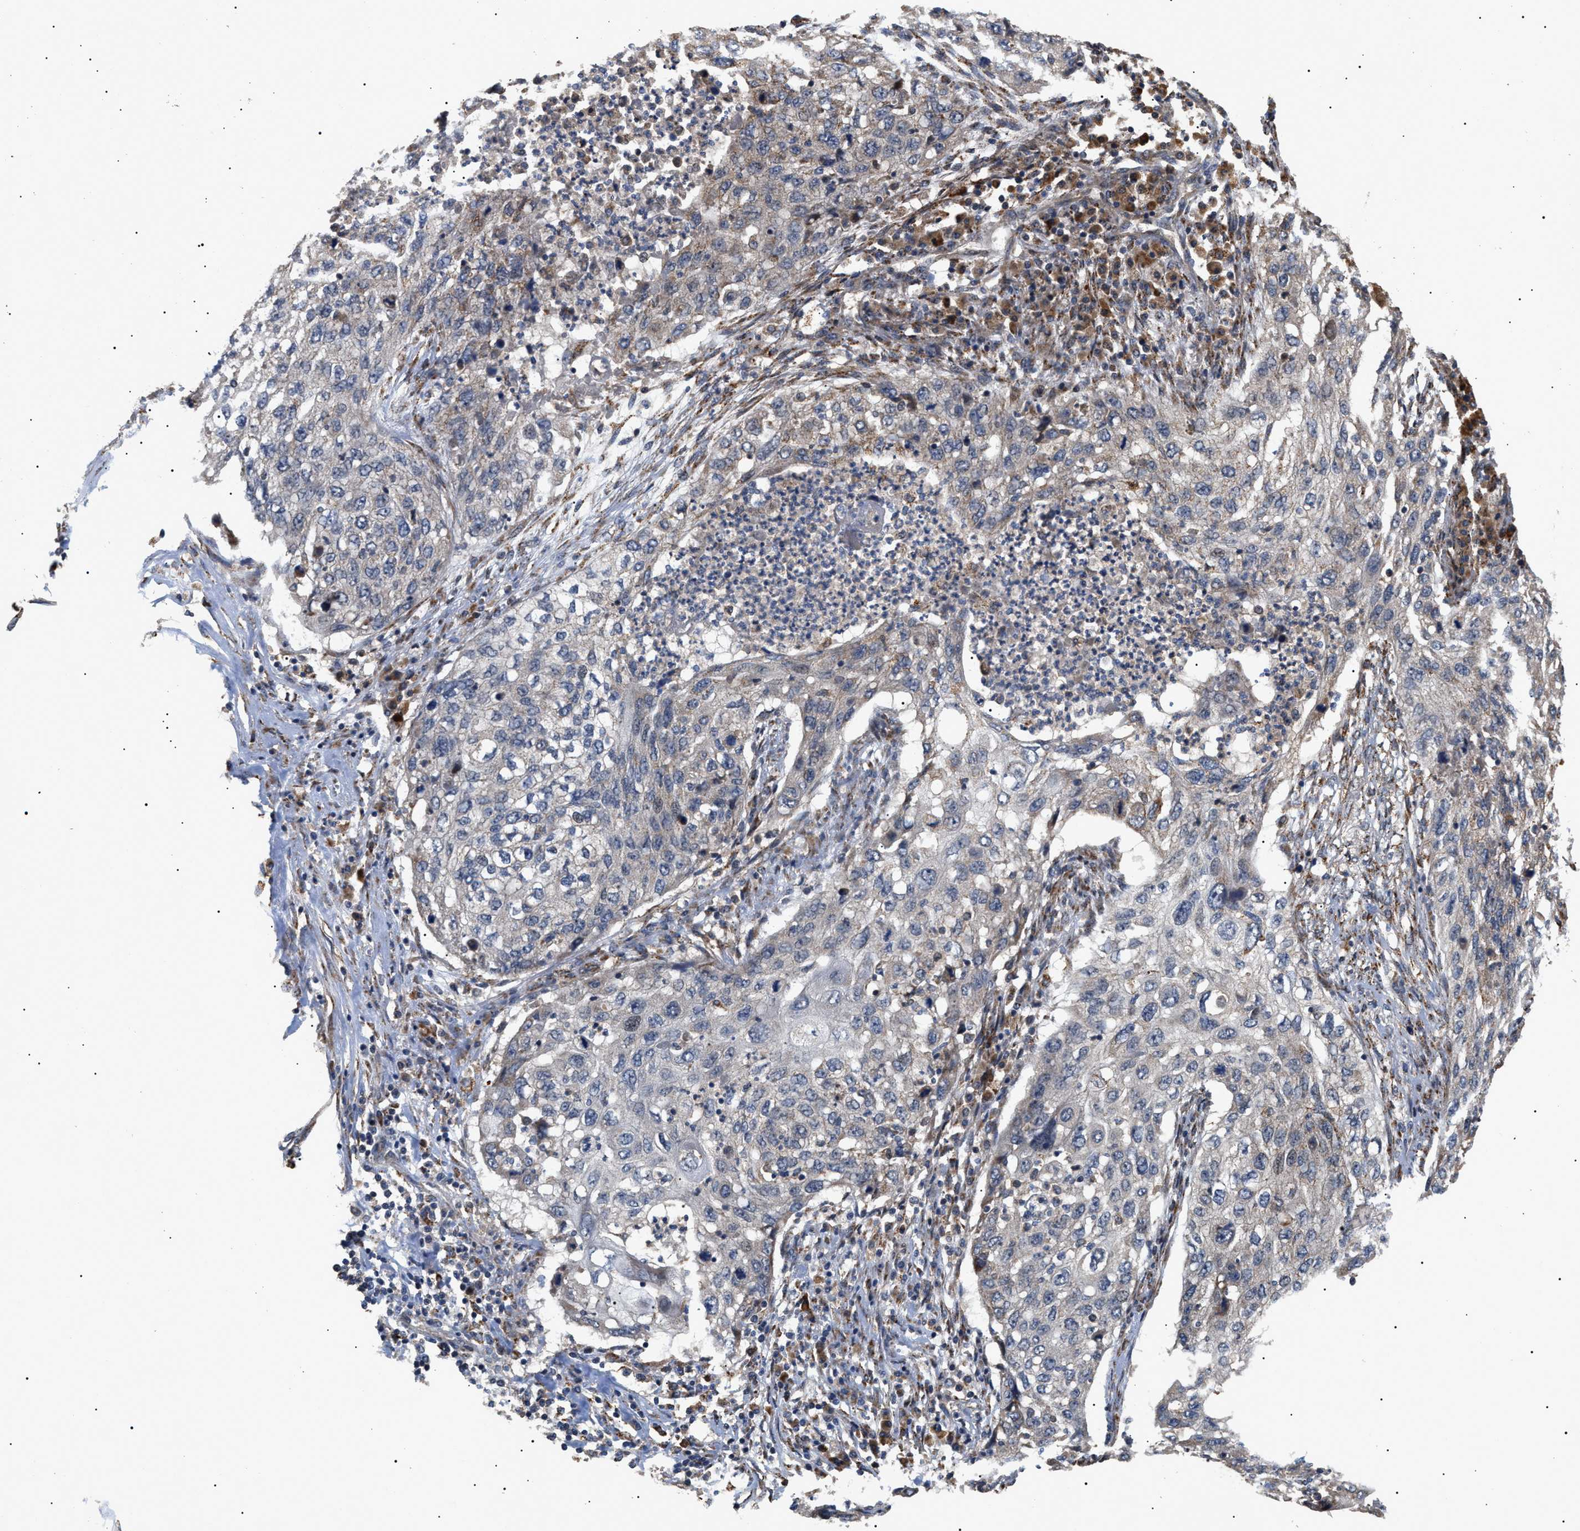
{"staining": {"intensity": "weak", "quantity": "<25%", "location": "cytoplasmic/membranous"}, "tissue": "lung cancer", "cell_type": "Tumor cells", "image_type": "cancer", "snomed": [{"axis": "morphology", "description": "Squamous cell carcinoma, NOS"}, {"axis": "topography", "description": "Lung"}], "caption": "Lung squamous cell carcinoma stained for a protein using IHC displays no positivity tumor cells.", "gene": "ASTL", "patient": {"sex": "female", "age": 63}}